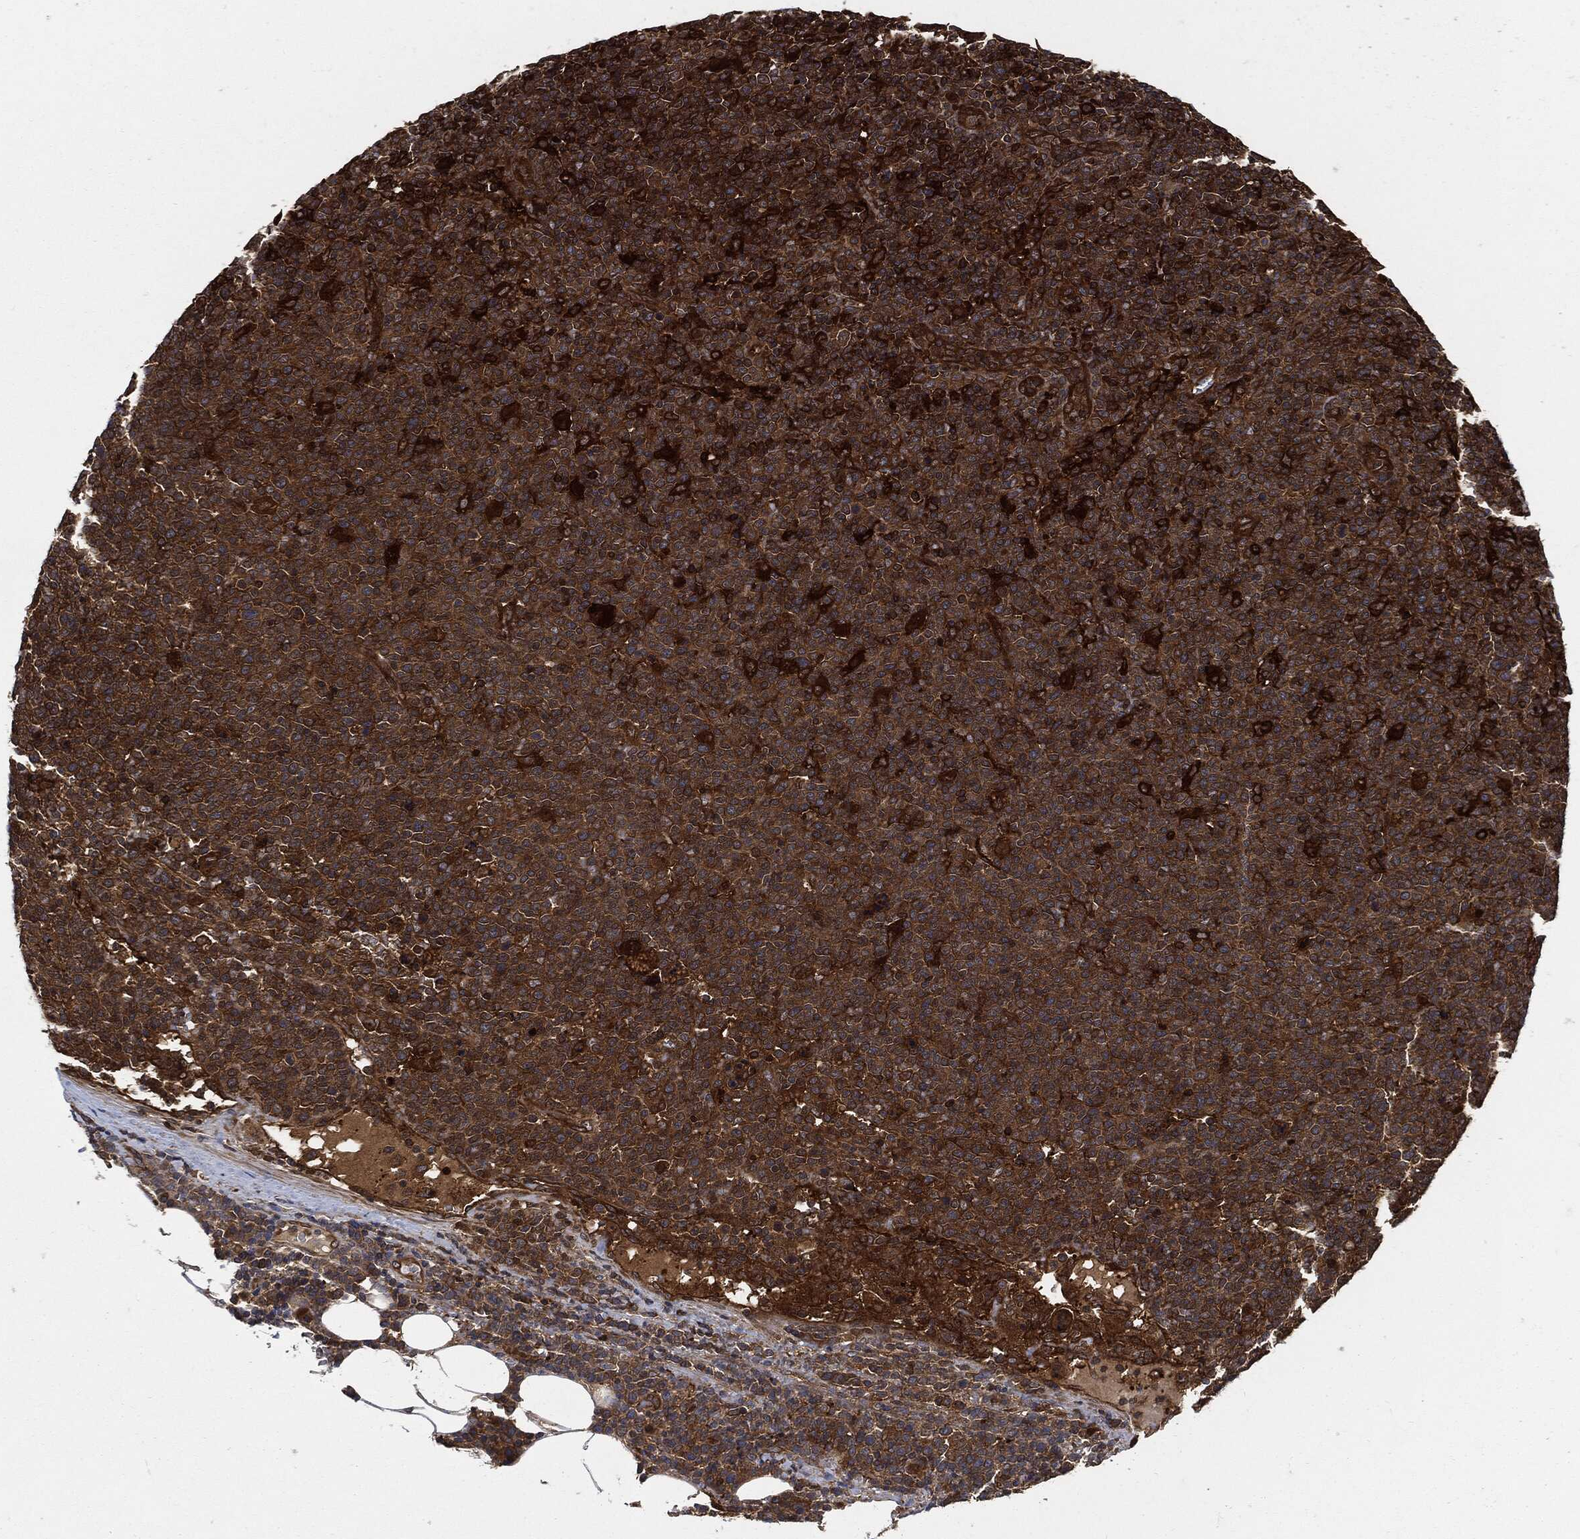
{"staining": {"intensity": "strong", "quantity": ">75%", "location": "cytoplasmic/membranous"}, "tissue": "lymphoma", "cell_type": "Tumor cells", "image_type": "cancer", "snomed": [{"axis": "morphology", "description": "Malignant lymphoma, non-Hodgkin's type, High grade"}, {"axis": "topography", "description": "Lymph node"}], "caption": "Brown immunohistochemical staining in lymphoma demonstrates strong cytoplasmic/membranous expression in approximately >75% of tumor cells.", "gene": "XPNPEP1", "patient": {"sex": "male", "age": 61}}